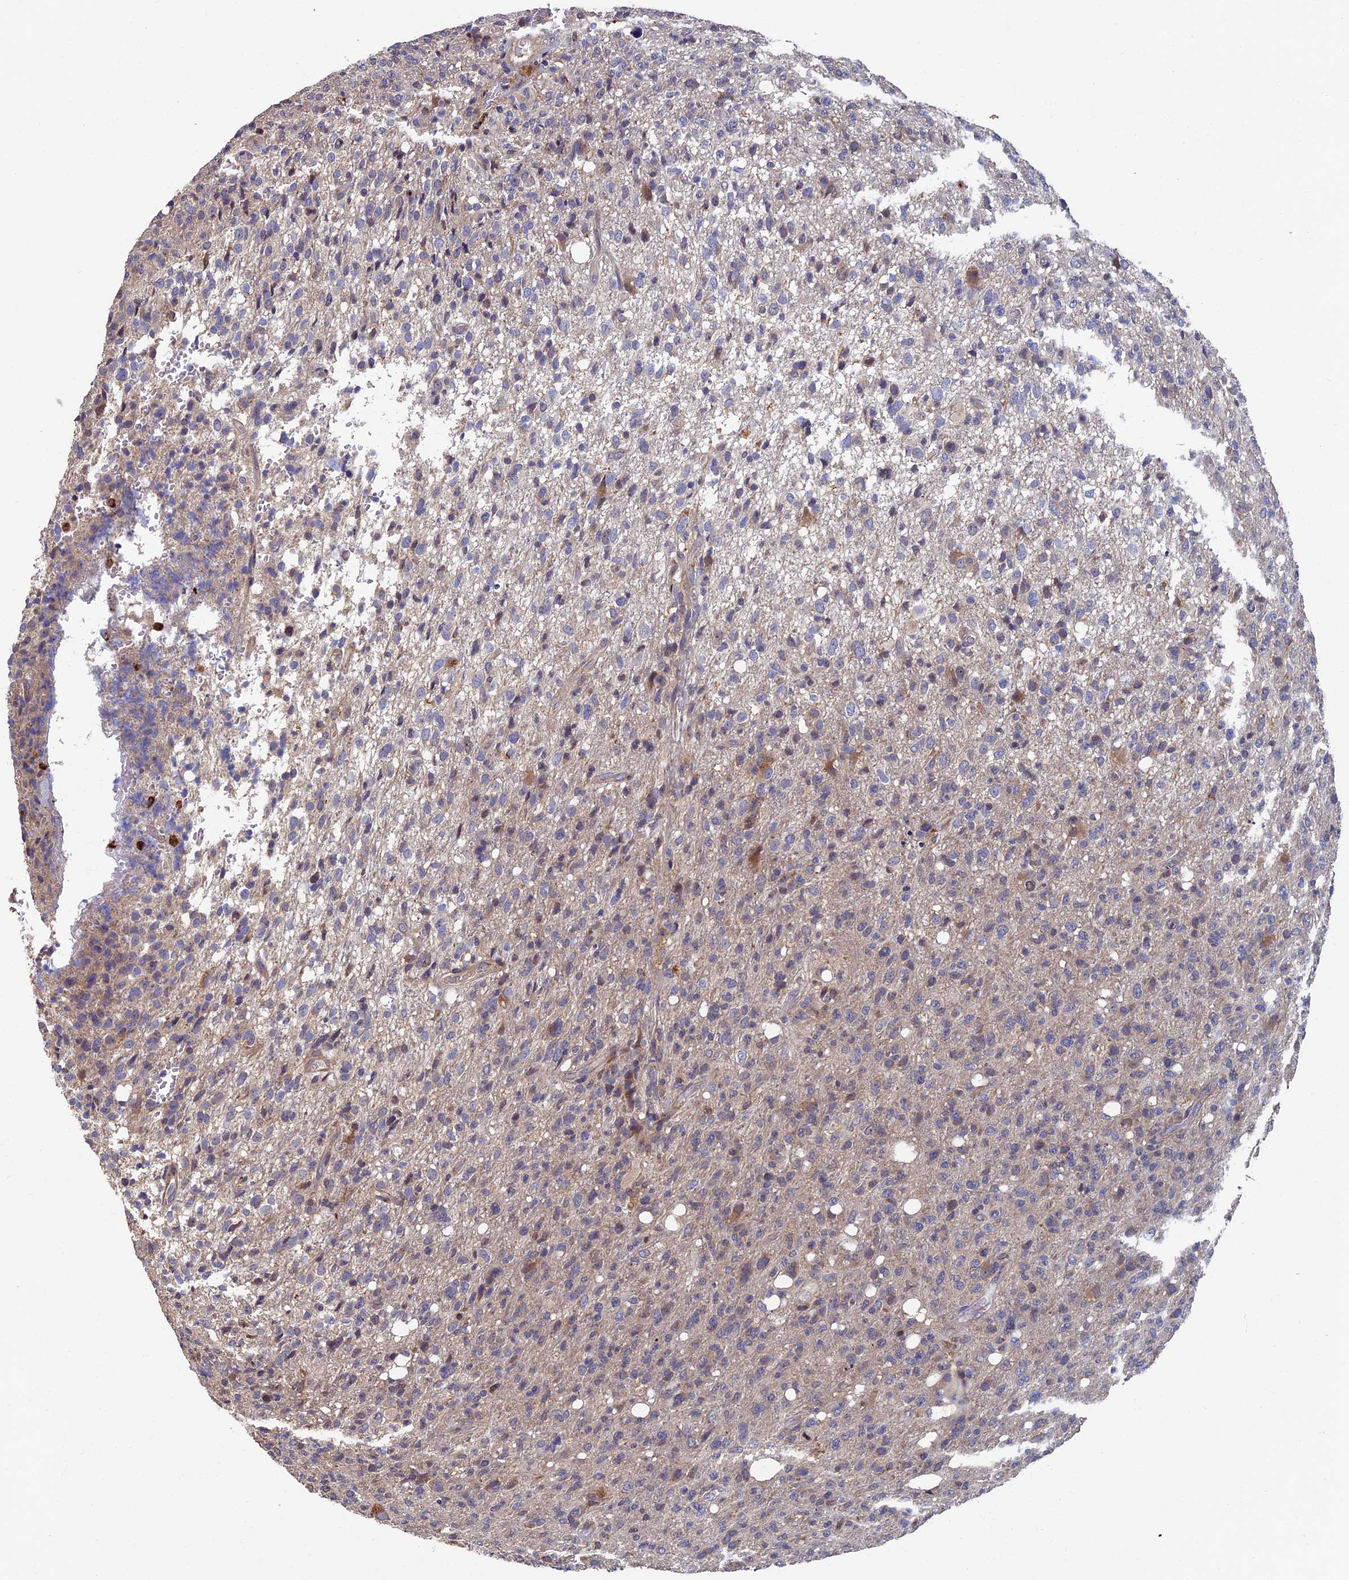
{"staining": {"intensity": "negative", "quantity": "none", "location": "none"}, "tissue": "glioma", "cell_type": "Tumor cells", "image_type": "cancer", "snomed": [{"axis": "morphology", "description": "Glioma, malignant, High grade"}, {"axis": "topography", "description": "Brain"}], "caption": "This is an immunohistochemistry (IHC) micrograph of high-grade glioma (malignant). There is no staining in tumor cells.", "gene": "TNK2", "patient": {"sex": "female", "age": 57}}